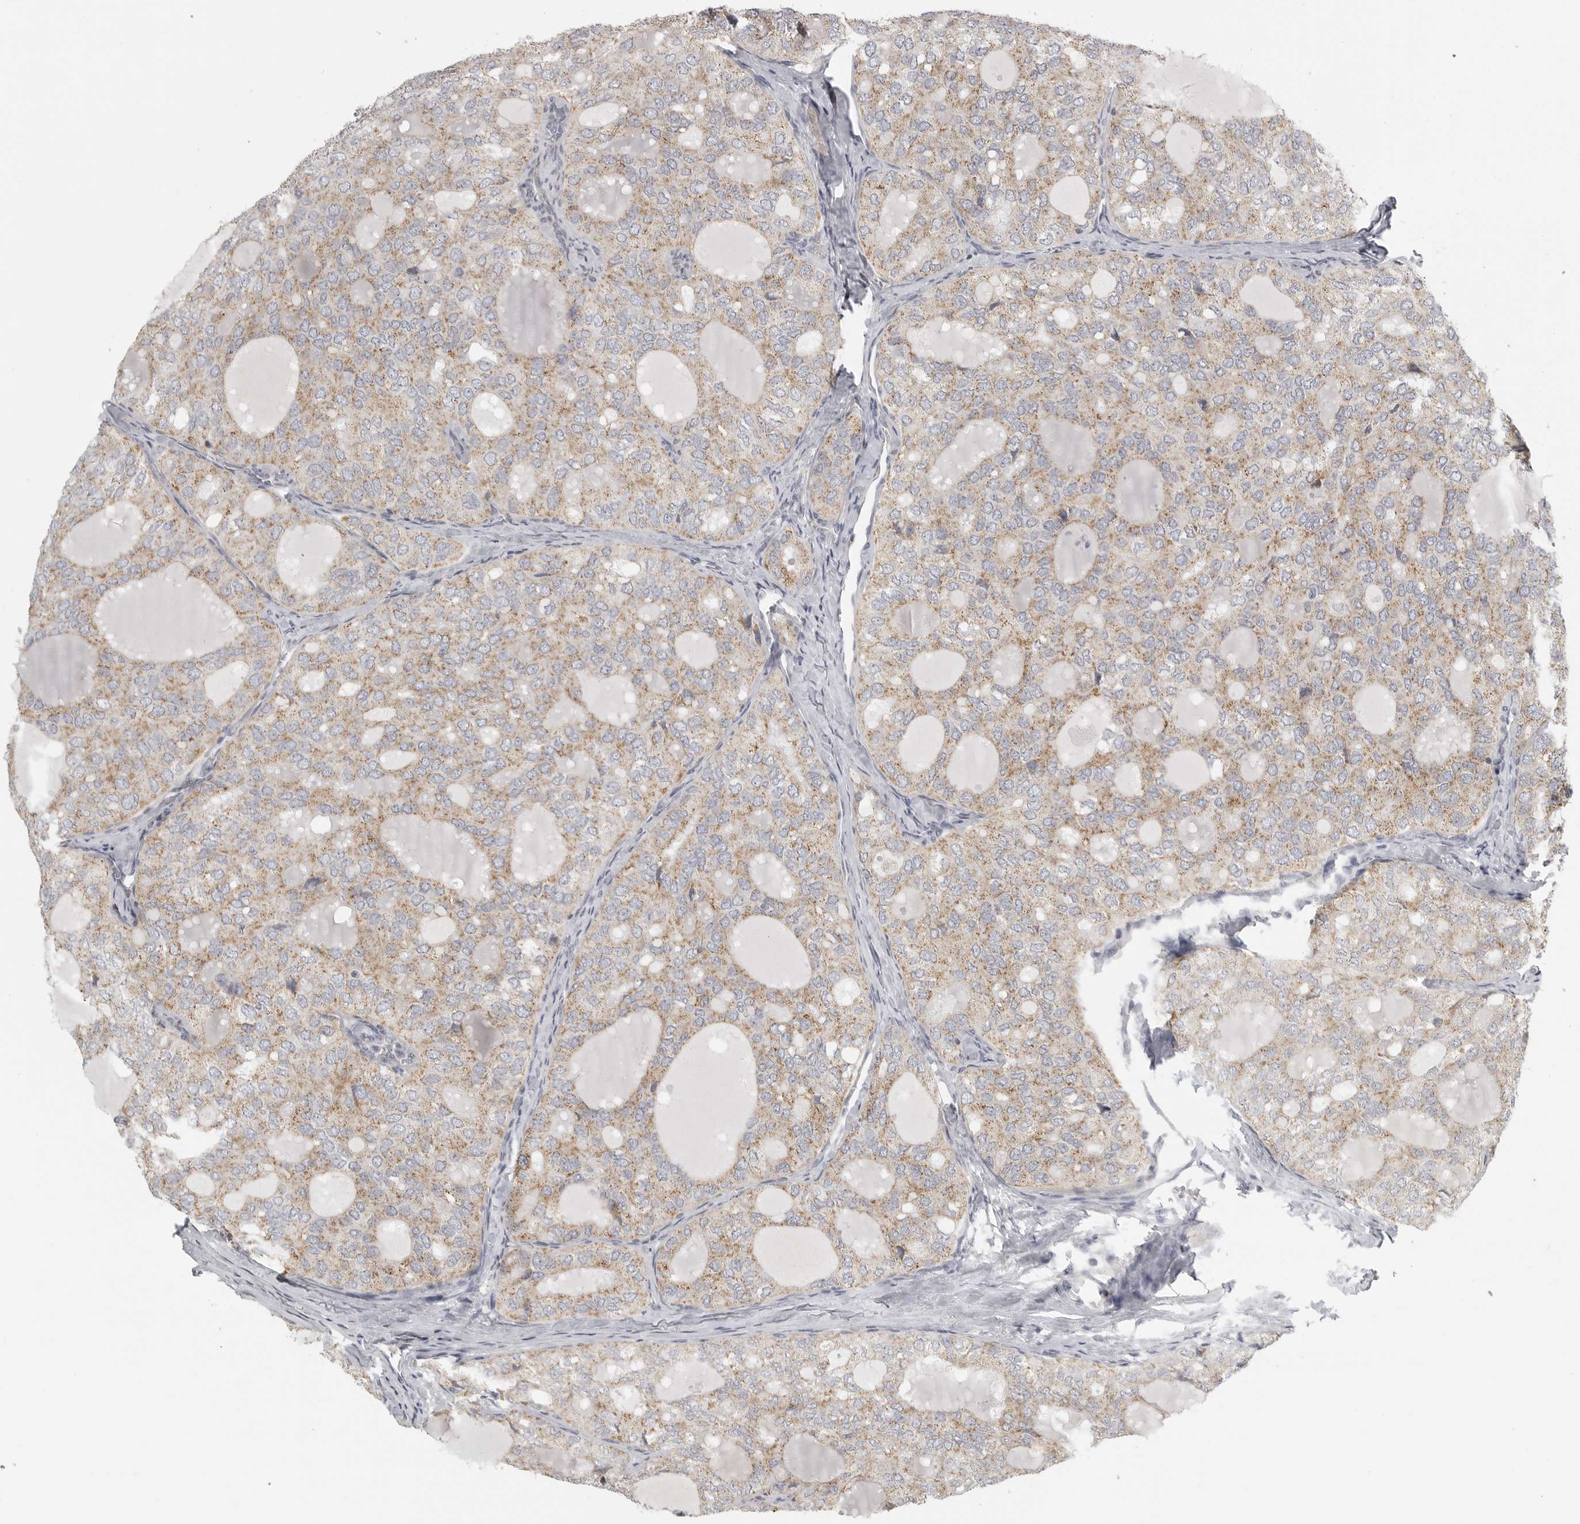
{"staining": {"intensity": "moderate", "quantity": "25%-75%", "location": "cytoplasmic/membranous"}, "tissue": "thyroid cancer", "cell_type": "Tumor cells", "image_type": "cancer", "snomed": [{"axis": "morphology", "description": "Follicular adenoma carcinoma, NOS"}, {"axis": "topography", "description": "Thyroid gland"}], "caption": "The micrograph exhibits immunohistochemical staining of thyroid cancer. There is moderate cytoplasmic/membranous expression is seen in approximately 25%-75% of tumor cells.", "gene": "RXFP3", "patient": {"sex": "male", "age": 75}}